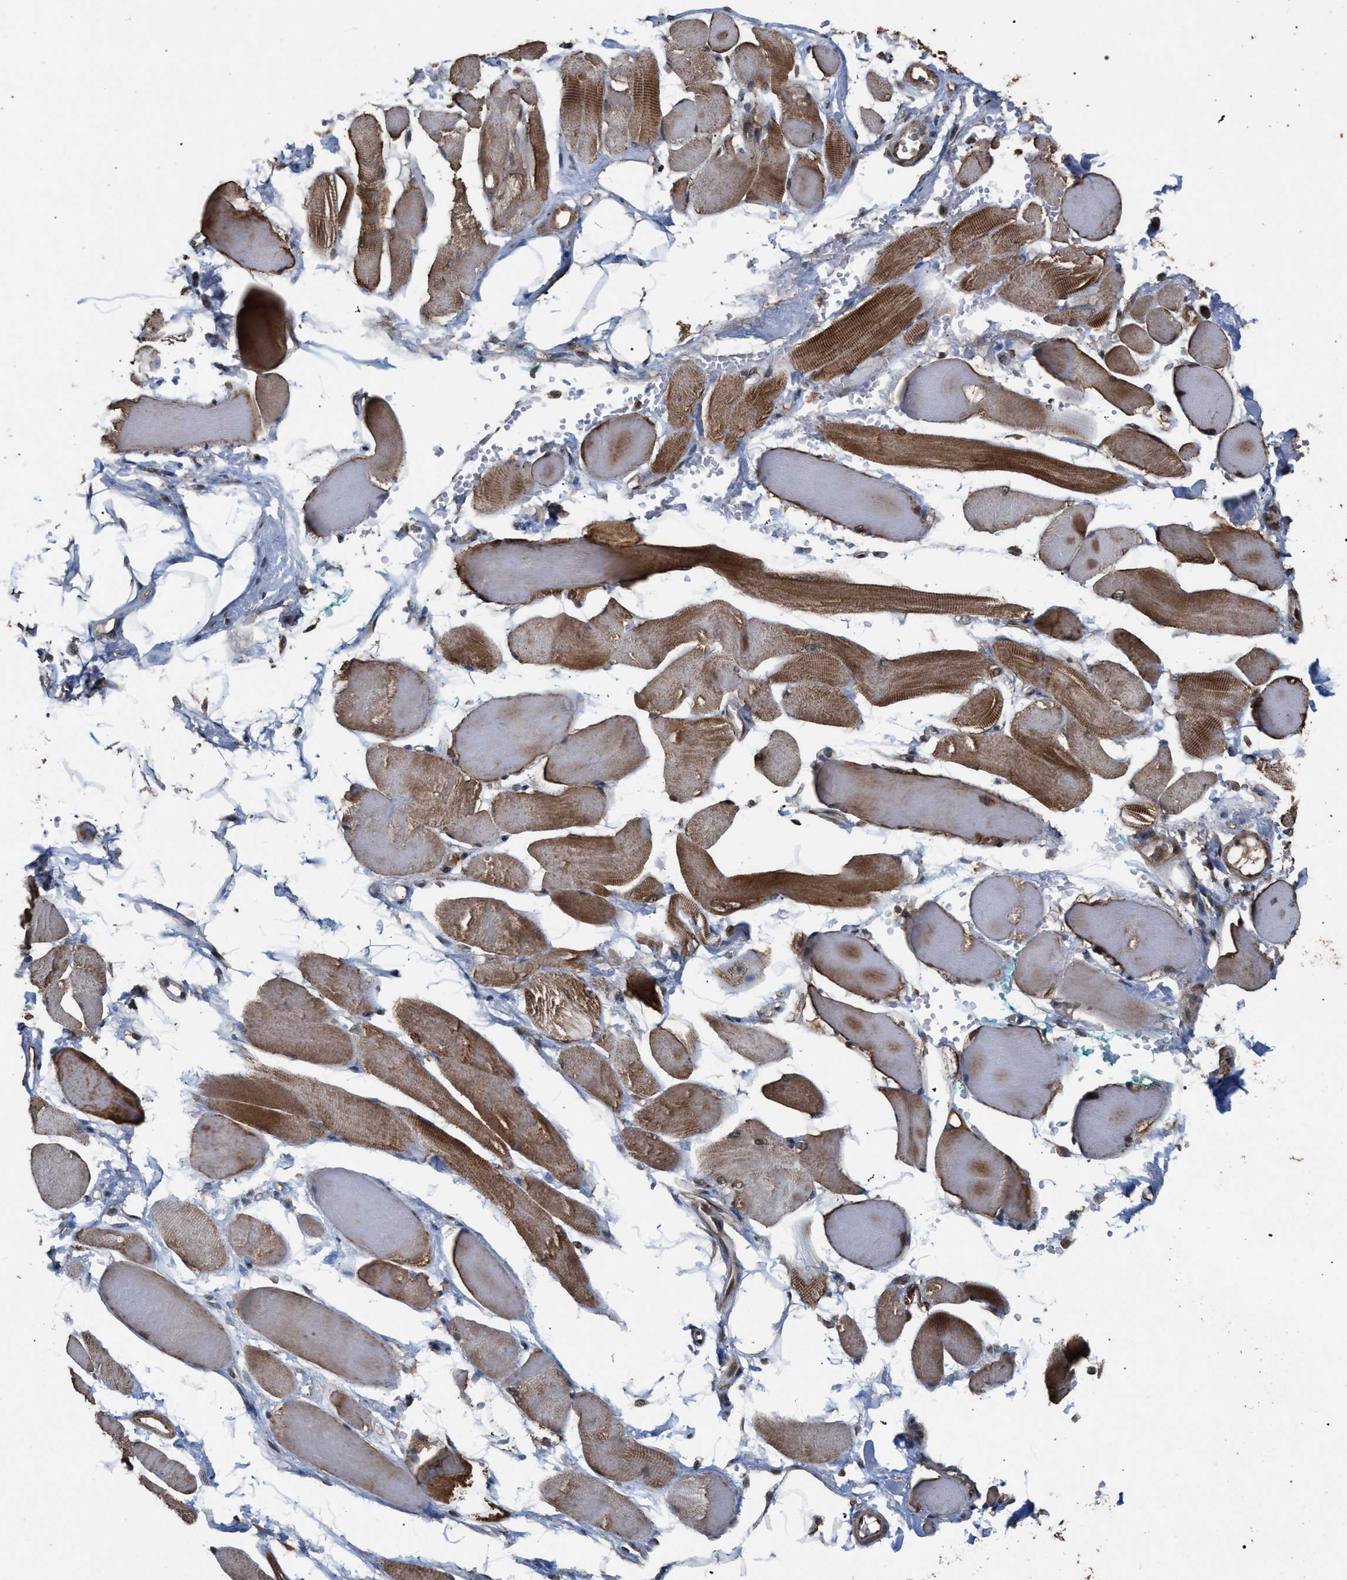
{"staining": {"intensity": "moderate", "quantity": ">75%", "location": "cytoplasmic/membranous"}, "tissue": "skeletal muscle", "cell_type": "Myocytes", "image_type": "normal", "snomed": [{"axis": "morphology", "description": "Normal tissue, NOS"}, {"axis": "topography", "description": "Skeletal muscle"}, {"axis": "topography", "description": "Peripheral nerve tissue"}], "caption": "Protein staining of unremarkable skeletal muscle demonstrates moderate cytoplasmic/membranous staining in approximately >75% of myocytes. The protein of interest is stained brown, and the nuclei are stained in blue (DAB IHC with brightfield microscopy, high magnification).", "gene": "NAA35", "patient": {"sex": "female", "age": 84}}